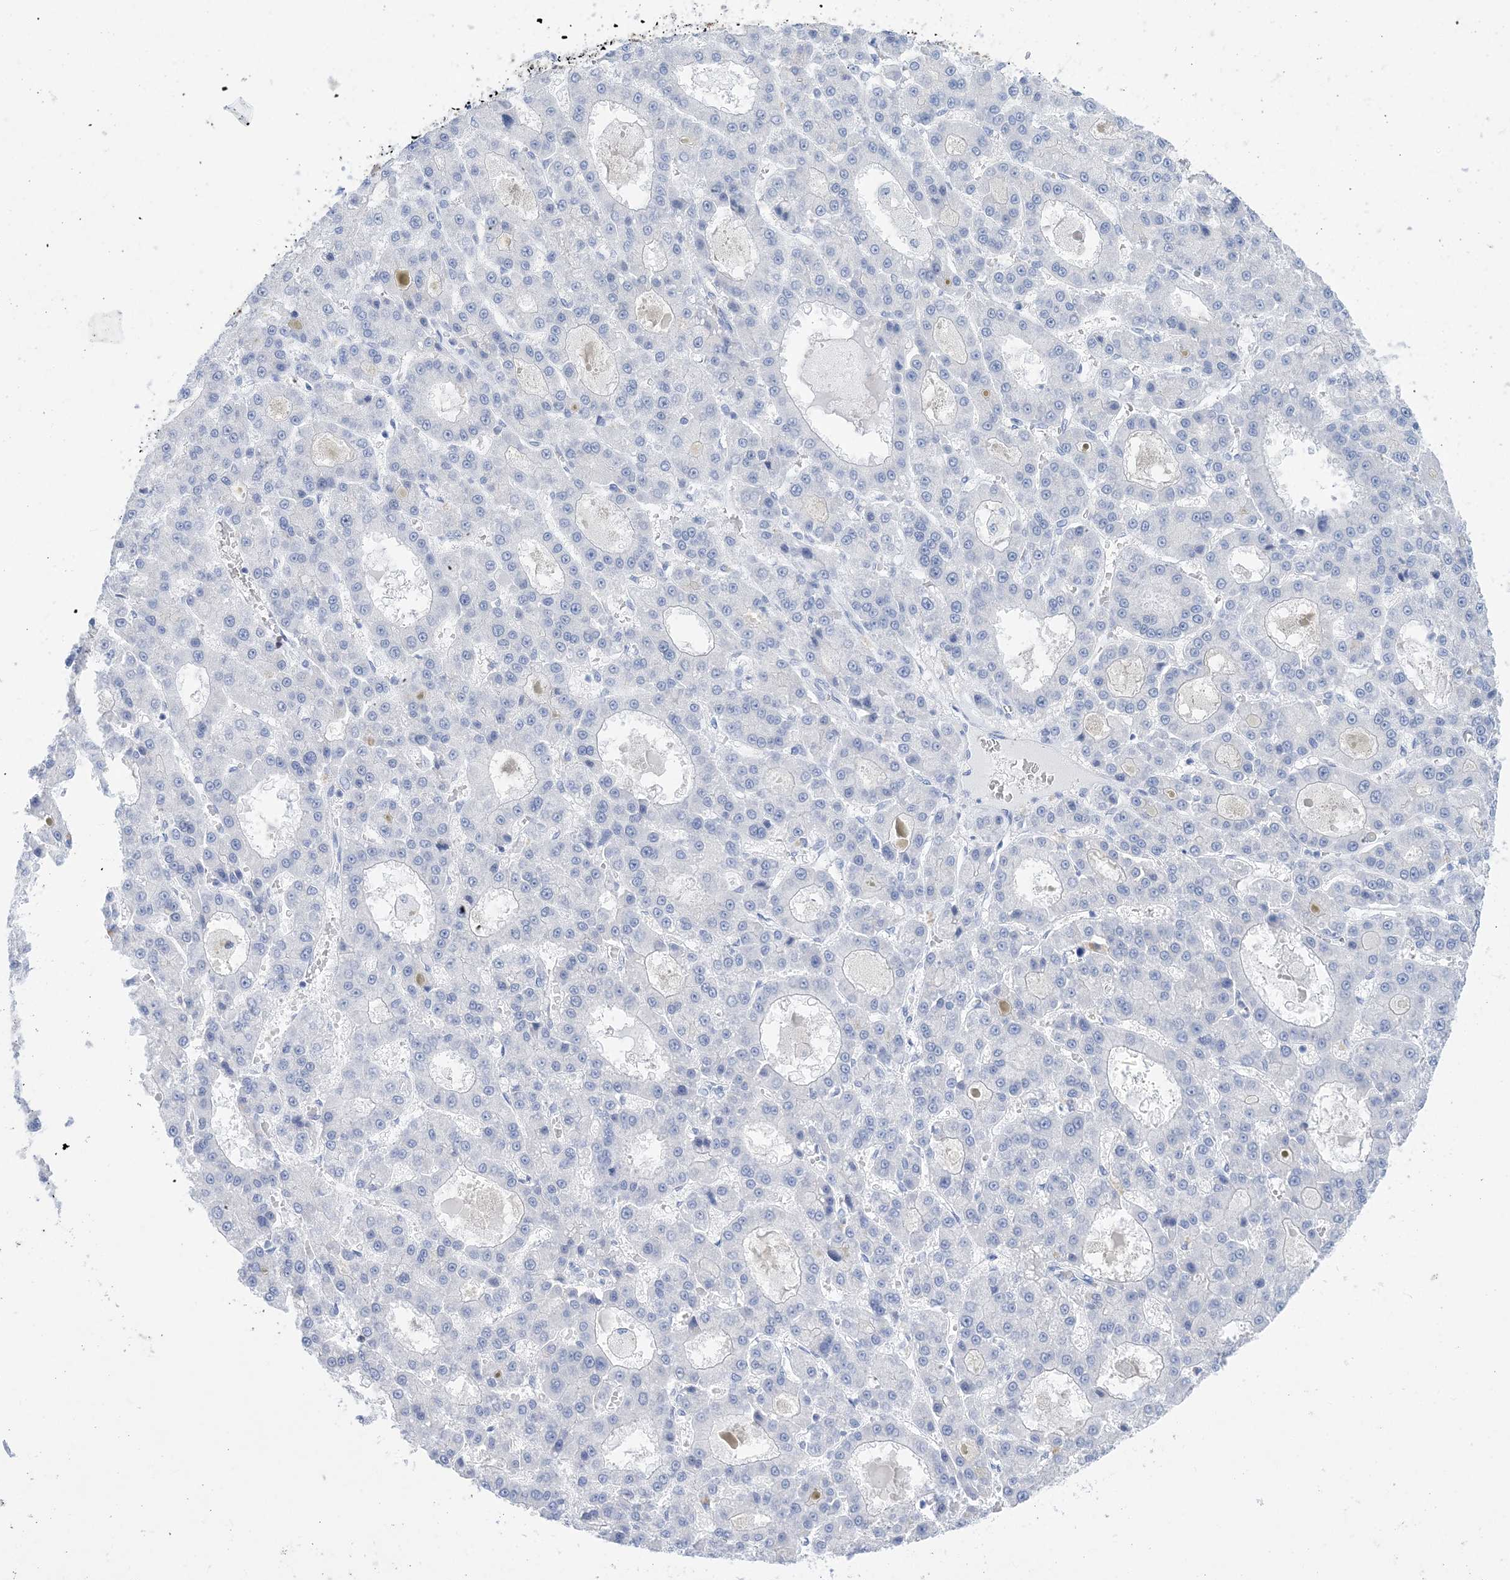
{"staining": {"intensity": "negative", "quantity": "none", "location": "none"}, "tissue": "liver cancer", "cell_type": "Tumor cells", "image_type": "cancer", "snomed": [{"axis": "morphology", "description": "Carcinoma, Hepatocellular, NOS"}, {"axis": "topography", "description": "Liver"}], "caption": "Tumor cells show no significant protein positivity in liver cancer.", "gene": "SH3YL1", "patient": {"sex": "male", "age": 70}}